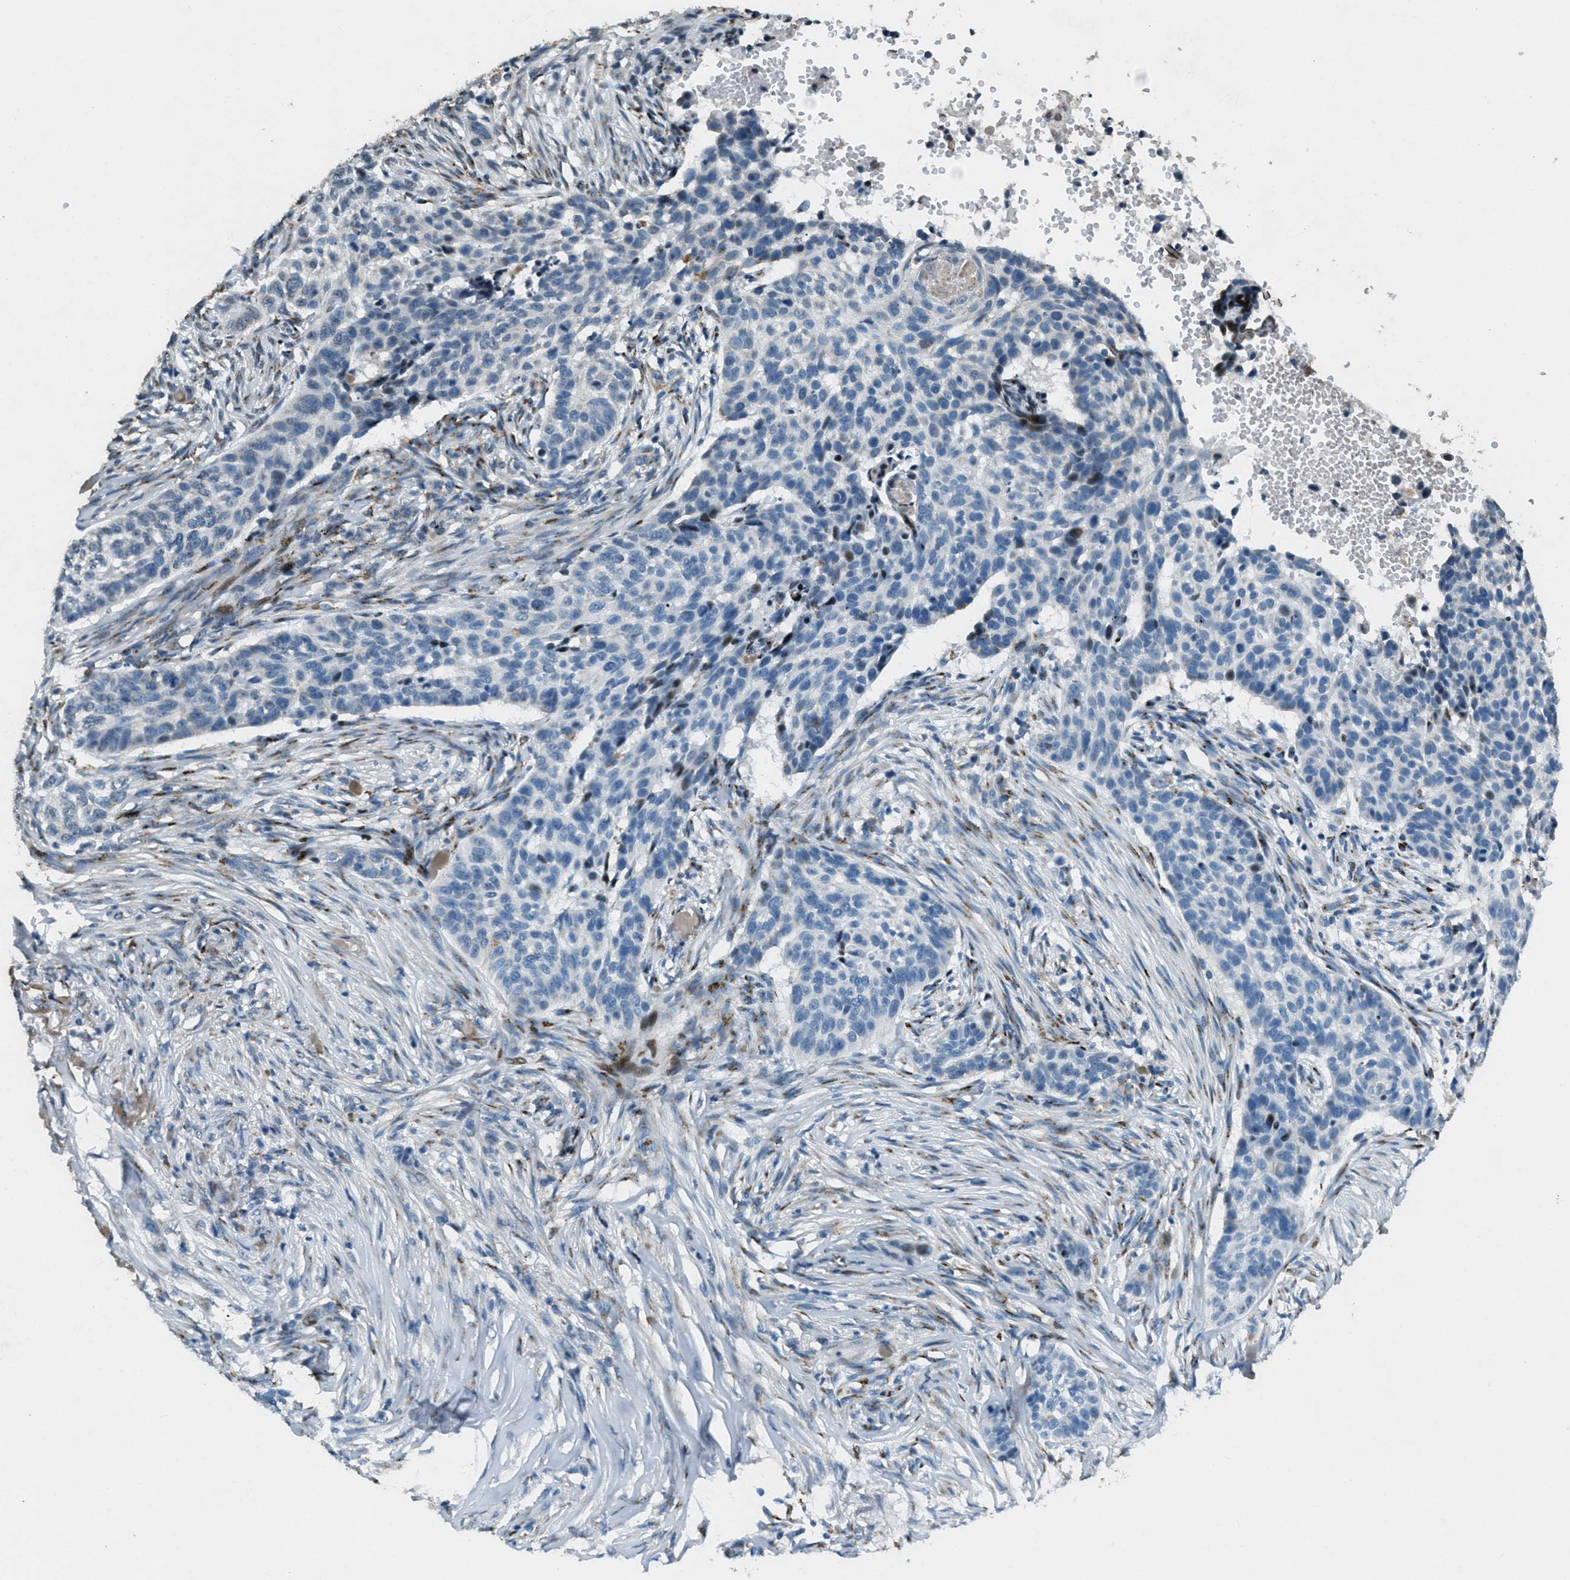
{"staining": {"intensity": "negative", "quantity": "none", "location": "none"}, "tissue": "skin cancer", "cell_type": "Tumor cells", "image_type": "cancer", "snomed": [{"axis": "morphology", "description": "Basal cell carcinoma"}, {"axis": "topography", "description": "Skin"}], "caption": "High magnification brightfield microscopy of skin cancer stained with DAB (brown) and counterstained with hematoxylin (blue): tumor cells show no significant staining.", "gene": "GPC6", "patient": {"sex": "male", "age": 85}}